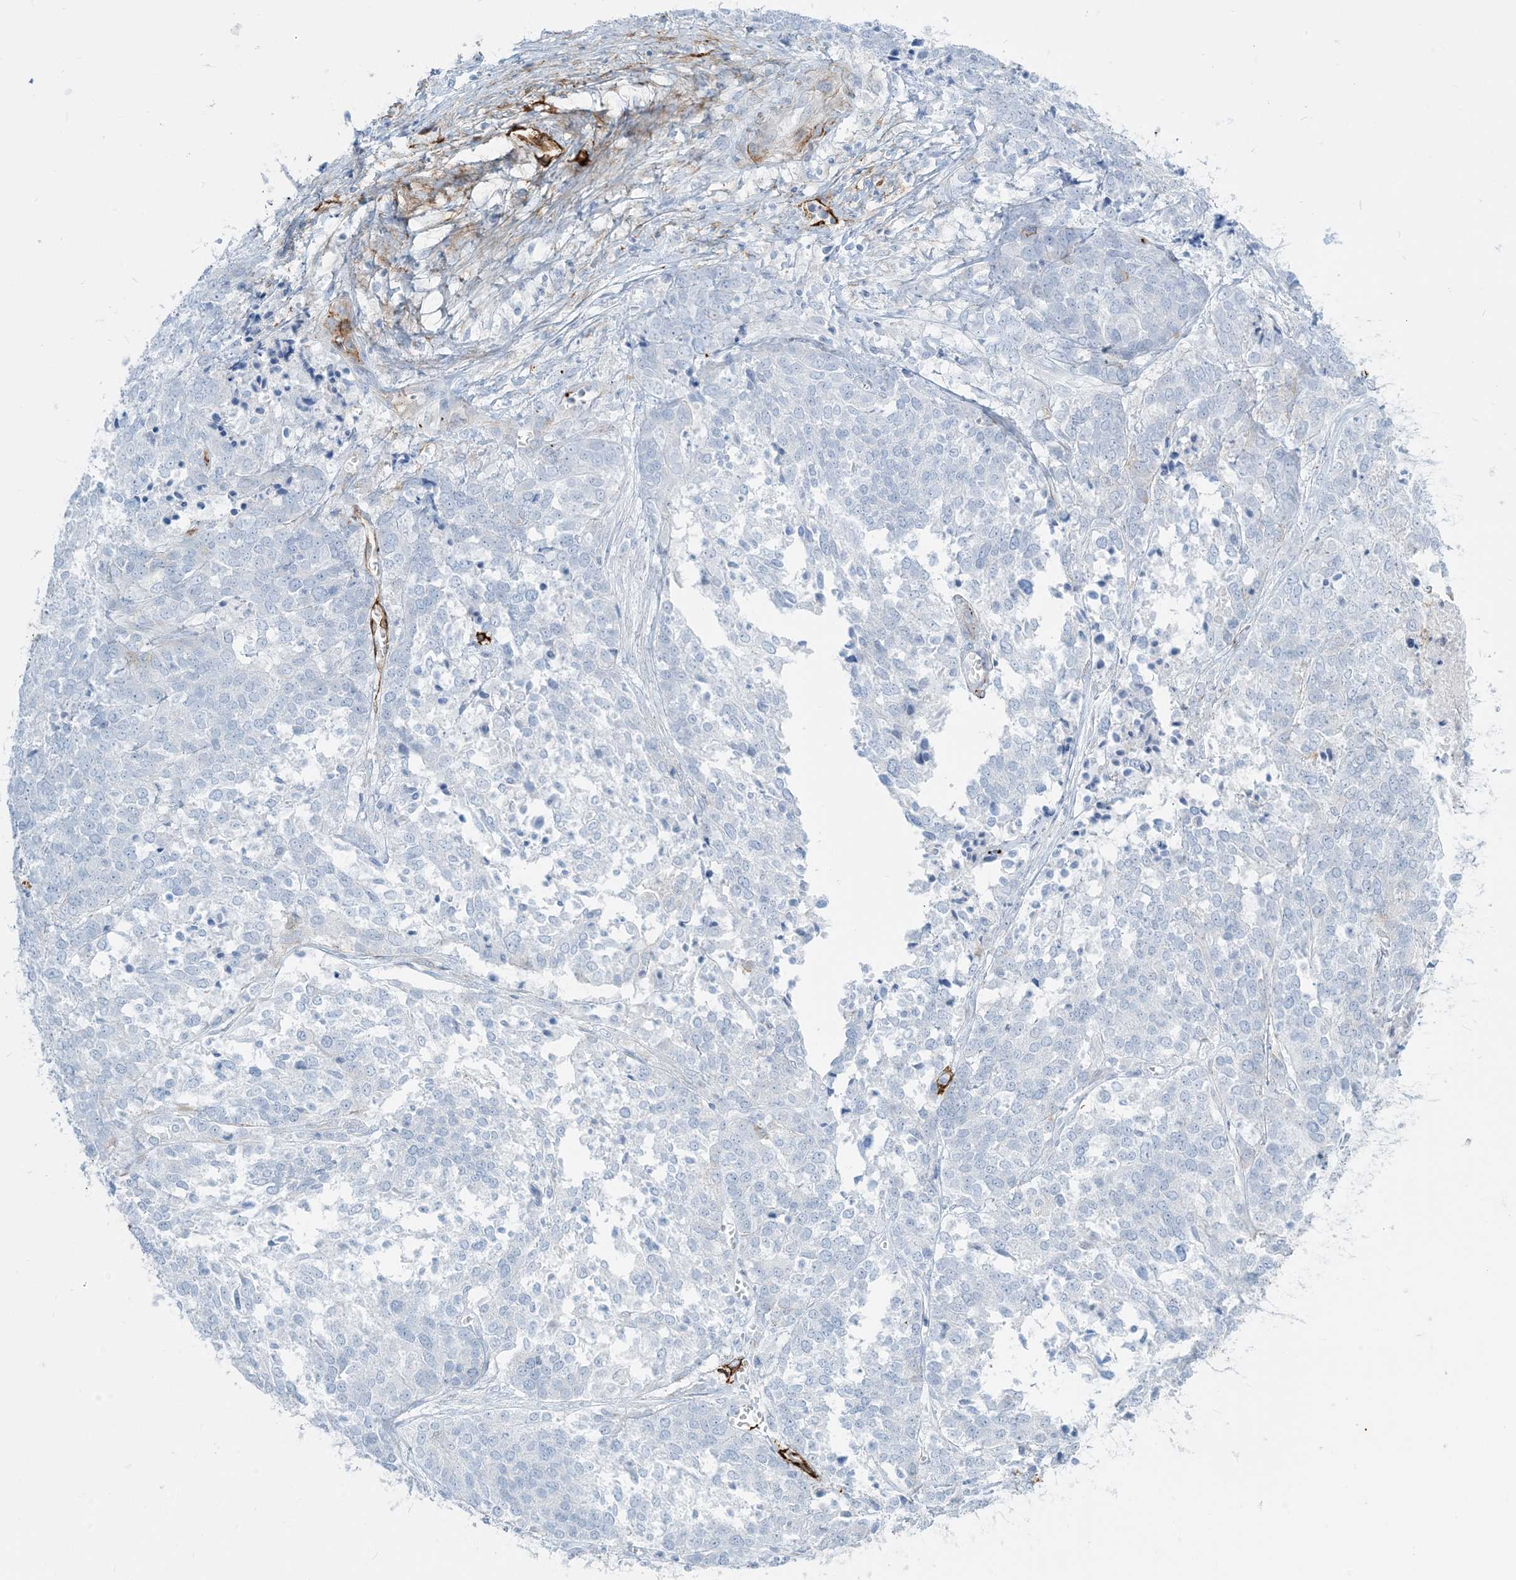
{"staining": {"intensity": "negative", "quantity": "none", "location": "none"}, "tissue": "ovarian cancer", "cell_type": "Tumor cells", "image_type": "cancer", "snomed": [{"axis": "morphology", "description": "Cystadenocarcinoma, serous, NOS"}, {"axis": "topography", "description": "Ovary"}], "caption": "Protein analysis of ovarian serous cystadenocarcinoma exhibits no significant expression in tumor cells. (Brightfield microscopy of DAB (3,3'-diaminobenzidine) IHC at high magnification).", "gene": "EPS8L3", "patient": {"sex": "female", "age": 44}}